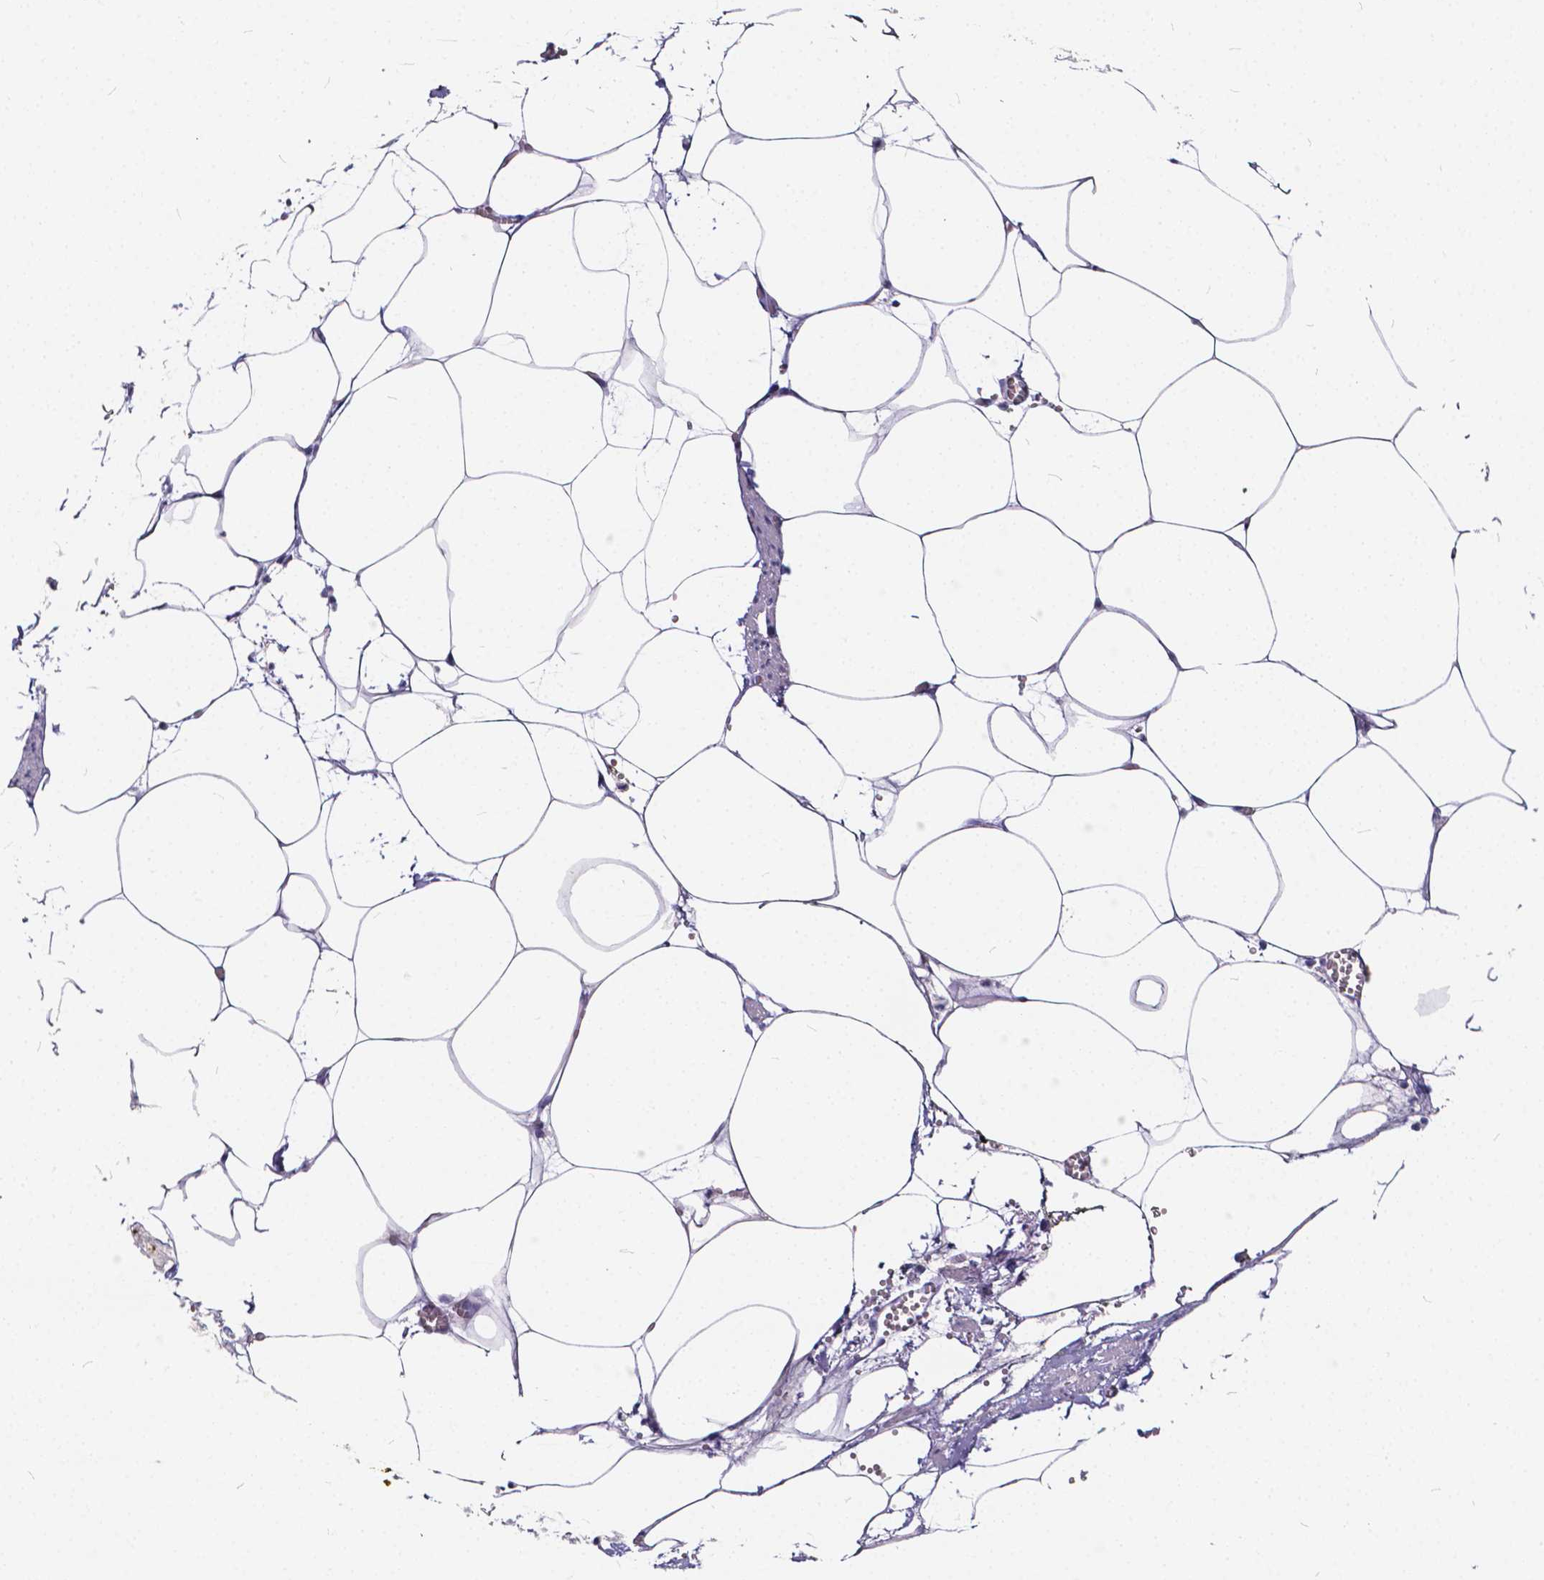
{"staining": {"intensity": "weak", "quantity": ">75%", "location": "nuclear"}, "tissue": "adipose tissue", "cell_type": "Adipocytes", "image_type": "normal", "snomed": [{"axis": "morphology", "description": "Normal tissue, NOS"}, {"axis": "topography", "description": "Adipose tissue"}, {"axis": "topography", "description": "Pancreas"}, {"axis": "topography", "description": "Peripheral nerve tissue"}], "caption": "High-magnification brightfield microscopy of unremarkable adipose tissue stained with DAB (3,3'-diaminobenzidine) (brown) and counterstained with hematoxylin (blue). adipocytes exhibit weak nuclear staining is present in about>75% of cells.", "gene": "SPEF2", "patient": {"sex": "female", "age": 58}}